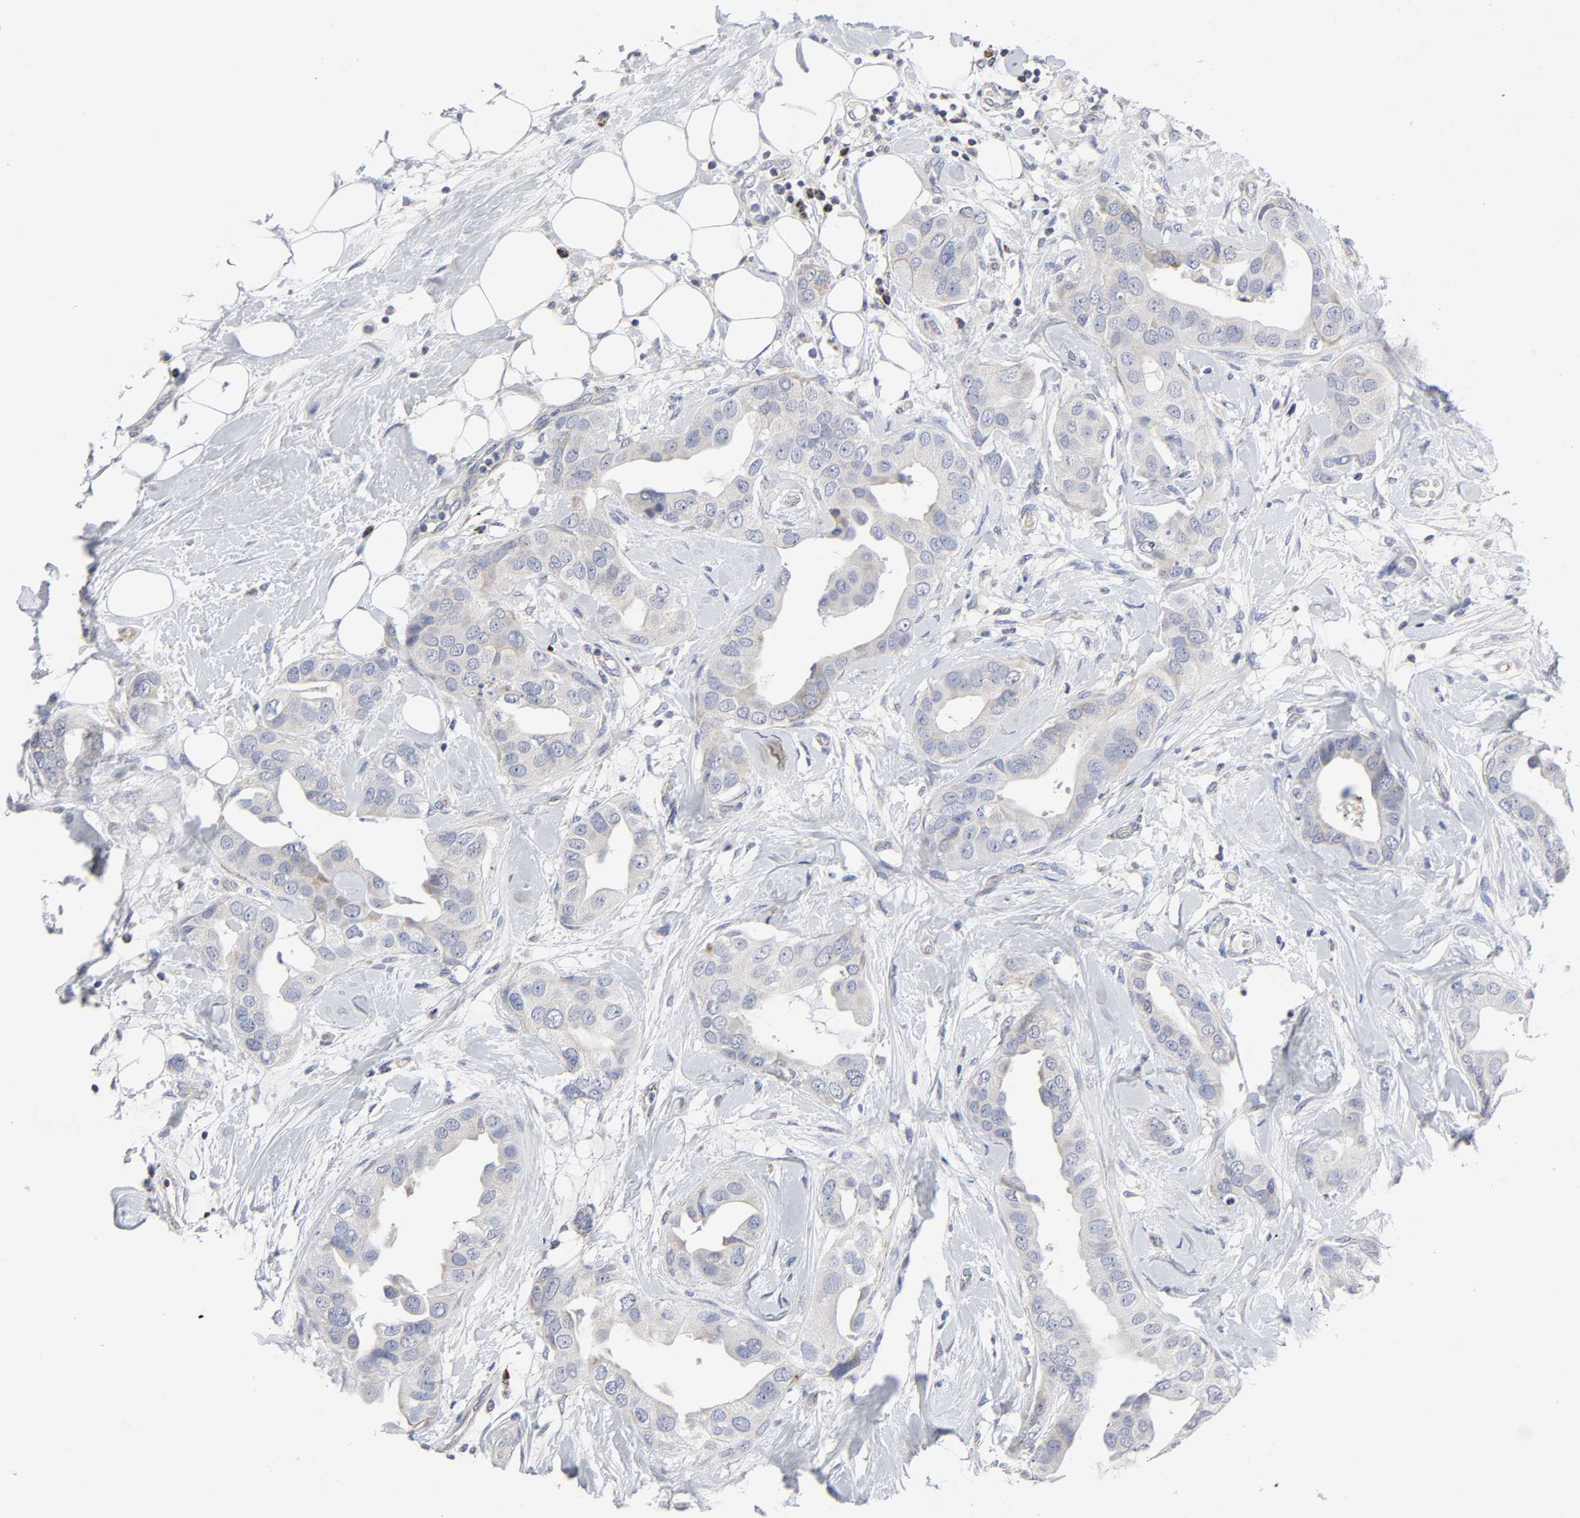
{"staining": {"intensity": "weak", "quantity": "<25%", "location": "cytoplasmic/membranous"}, "tissue": "breast cancer", "cell_type": "Tumor cells", "image_type": "cancer", "snomed": [{"axis": "morphology", "description": "Duct carcinoma"}, {"axis": "topography", "description": "Breast"}], "caption": "High power microscopy image of an immunohistochemistry (IHC) histopathology image of invasive ductal carcinoma (breast), revealing no significant expression in tumor cells.", "gene": "AOPEP", "patient": {"sex": "female", "age": 40}}